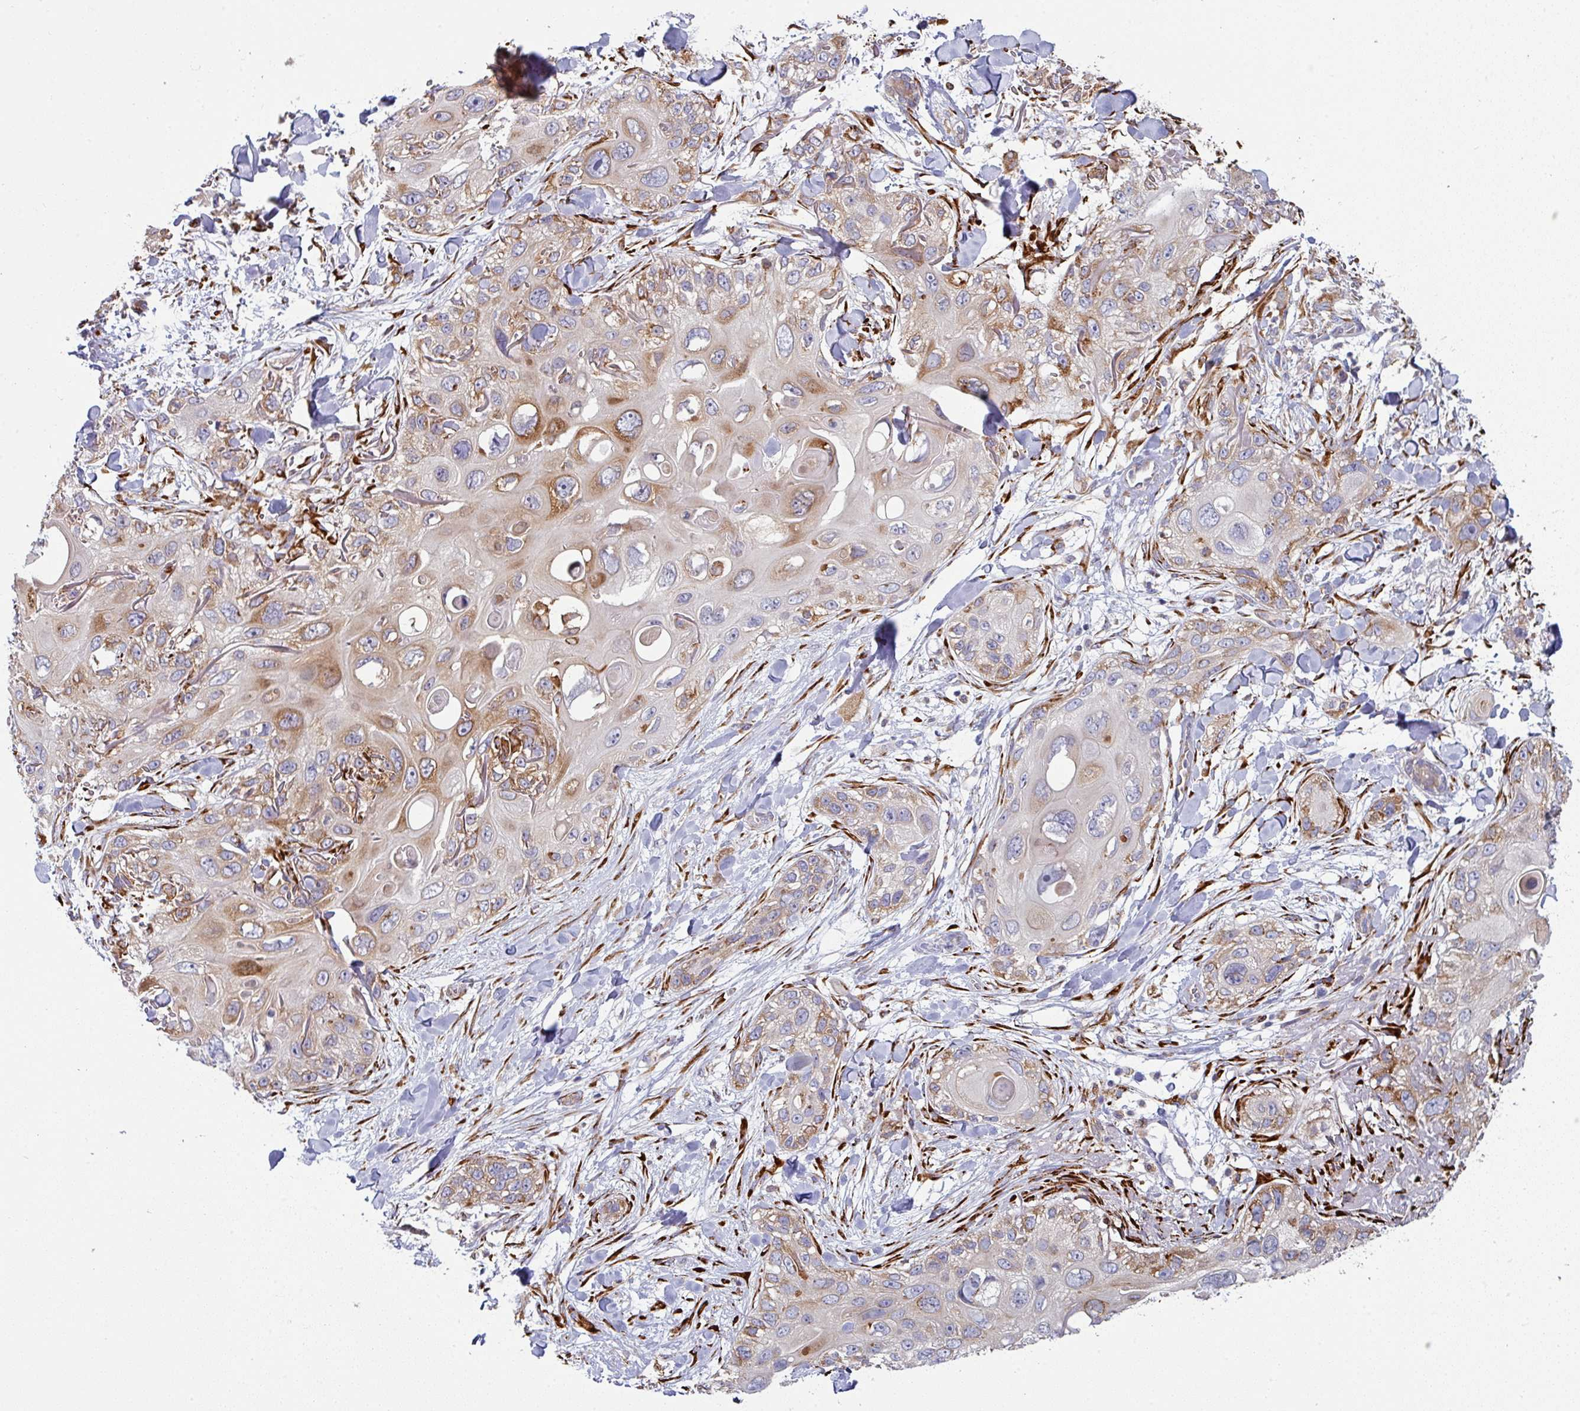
{"staining": {"intensity": "moderate", "quantity": "25%-75%", "location": "cytoplasmic/membranous"}, "tissue": "skin cancer", "cell_type": "Tumor cells", "image_type": "cancer", "snomed": [{"axis": "morphology", "description": "Normal tissue, NOS"}, {"axis": "morphology", "description": "Squamous cell carcinoma, NOS"}, {"axis": "topography", "description": "Skin"}], "caption": "A brown stain highlights moderate cytoplasmic/membranous positivity of a protein in human skin squamous cell carcinoma tumor cells. (brown staining indicates protein expression, while blue staining denotes nuclei).", "gene": "ZNF268", "patient": {"sex": "male", "age": 72}}